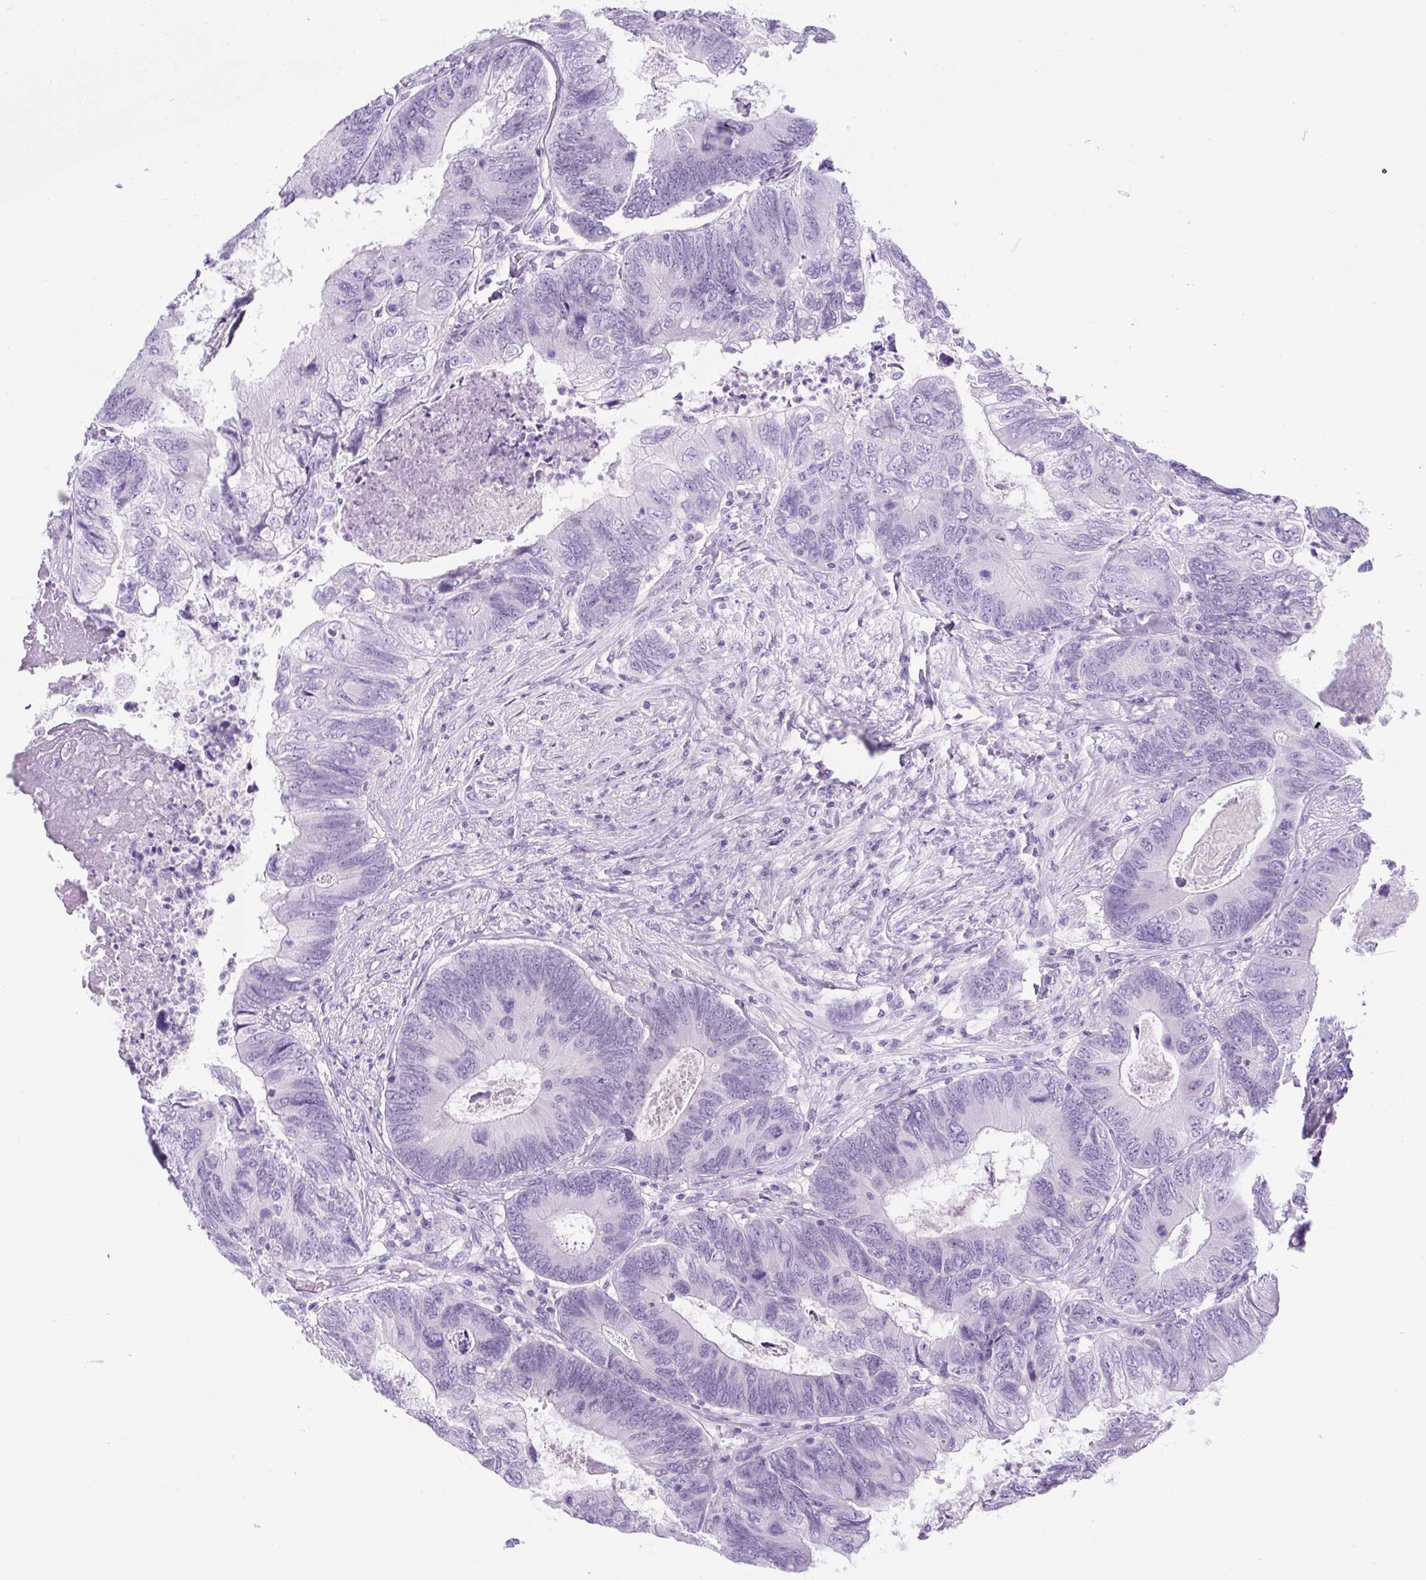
{"staining": {"intensity": "negative", "quantity": "none", "location": "none"}, "tissue": "colorectal cancer", "cell_type": "Tumor cells", "image_type": "cancer", "snomed": [{"axis": "morphology", "description": "Adenocarcinoma, NOS"}, {"axis": "topography", "description": "Colon"}], "caption": "DAB (3,3'-diaminobenzidine) immunohistochemical staining of colorectal cancer reveals no significant expression in tumor cells.", "gene": "UBL3", "patient": {"sex": "female", "age": 67}}